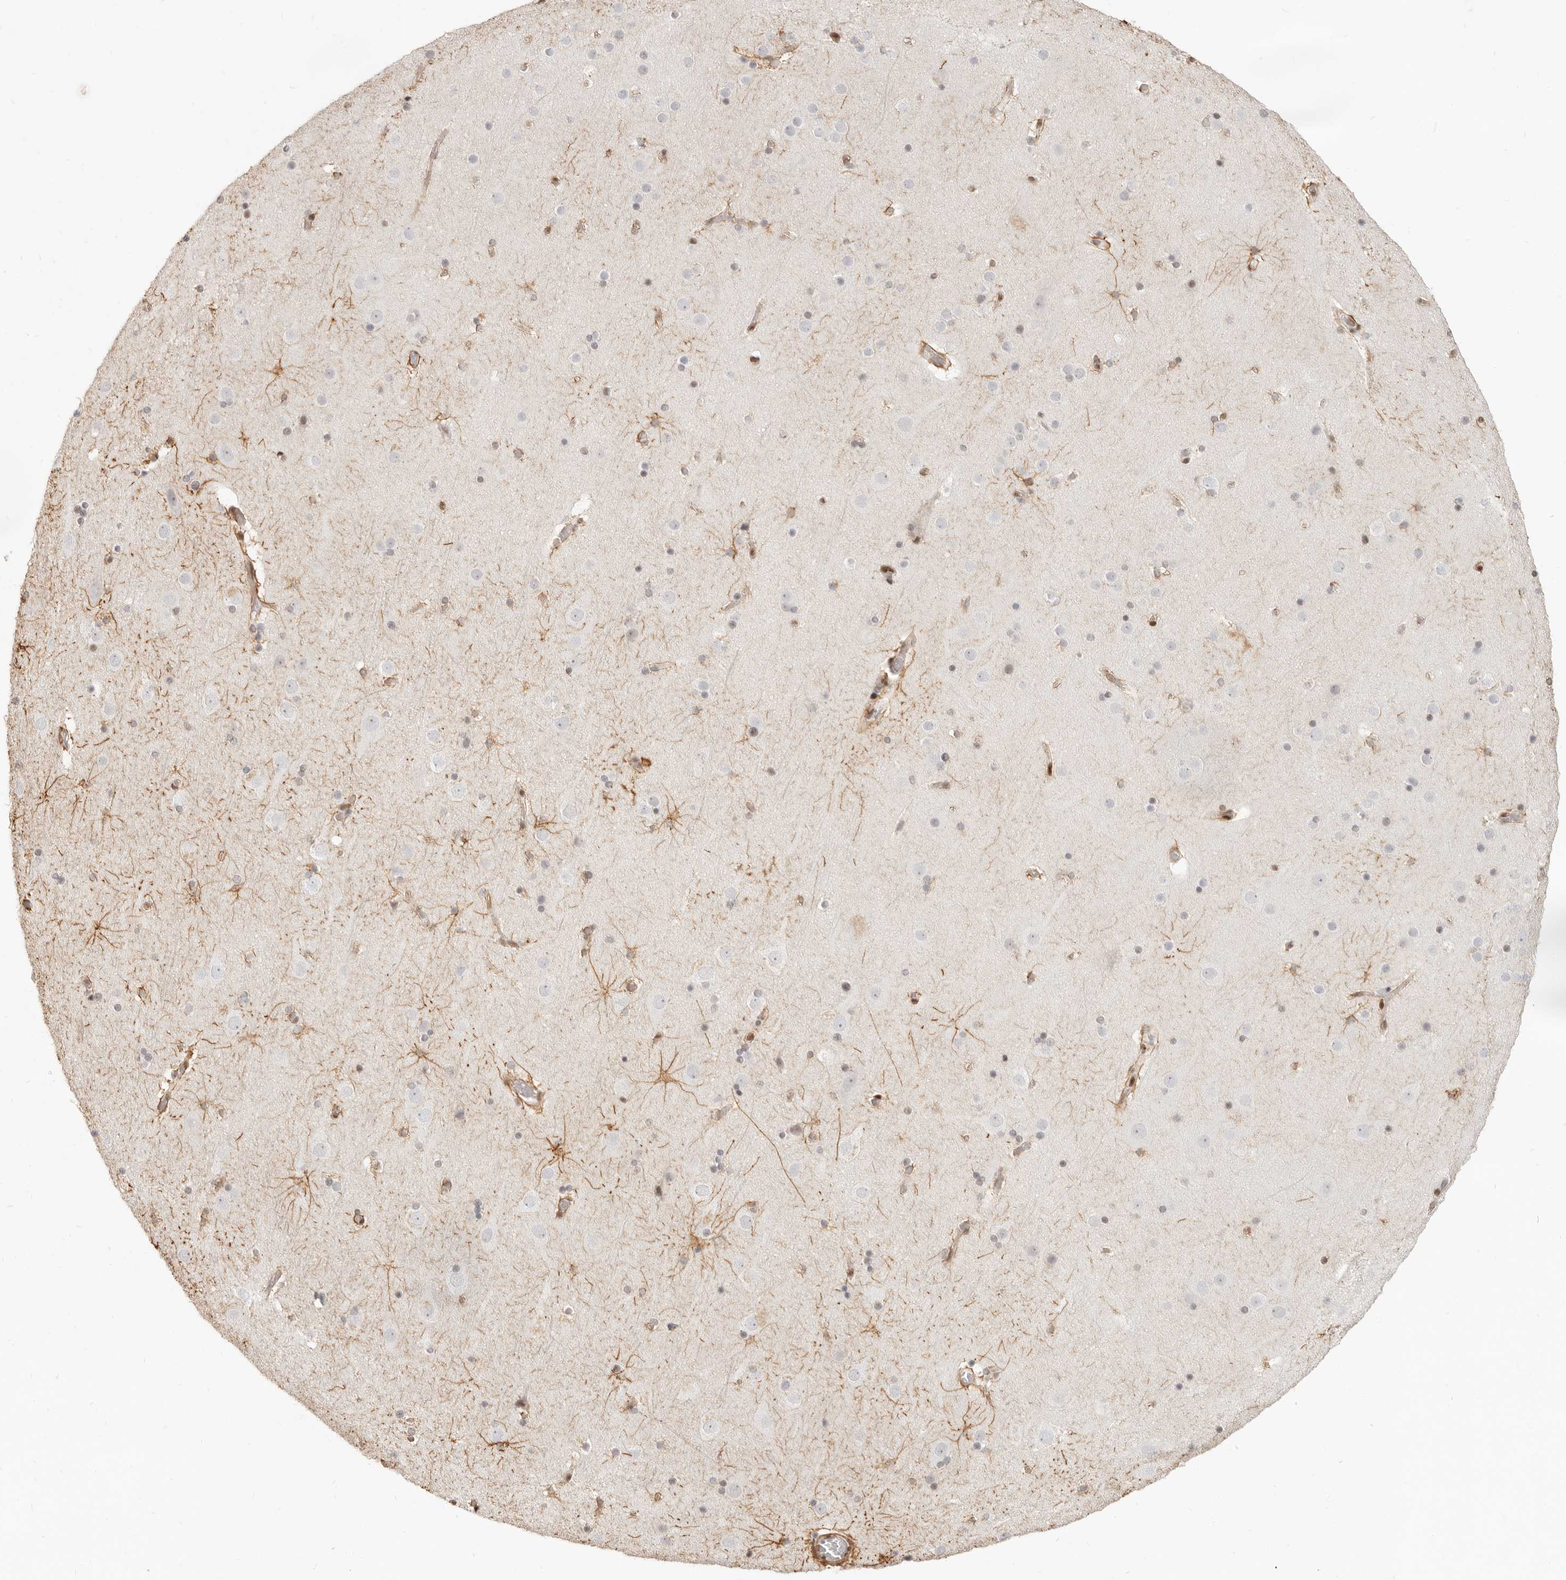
{"staining": {"intensity": "weak", "quantity": ">75%", "location": "cytoplasmic/membranous"}, "tissue": "cerebral cortex", "cell_type": "Endothelial cells", "image_type": "normal", "snomed": [{"axis": "morphology", "description": "Normal tissue, NOS"}, {"axis": "topography", "description": "Cerebral cortex"}], "caption": "The micrograph shows a brown stain indicating the presence of a protein in the cytoplasmic/membranous of endothelial cells in cerebral cortex.", "gene": "GABPA", "patient": {"sex": "male", "age": 57}}